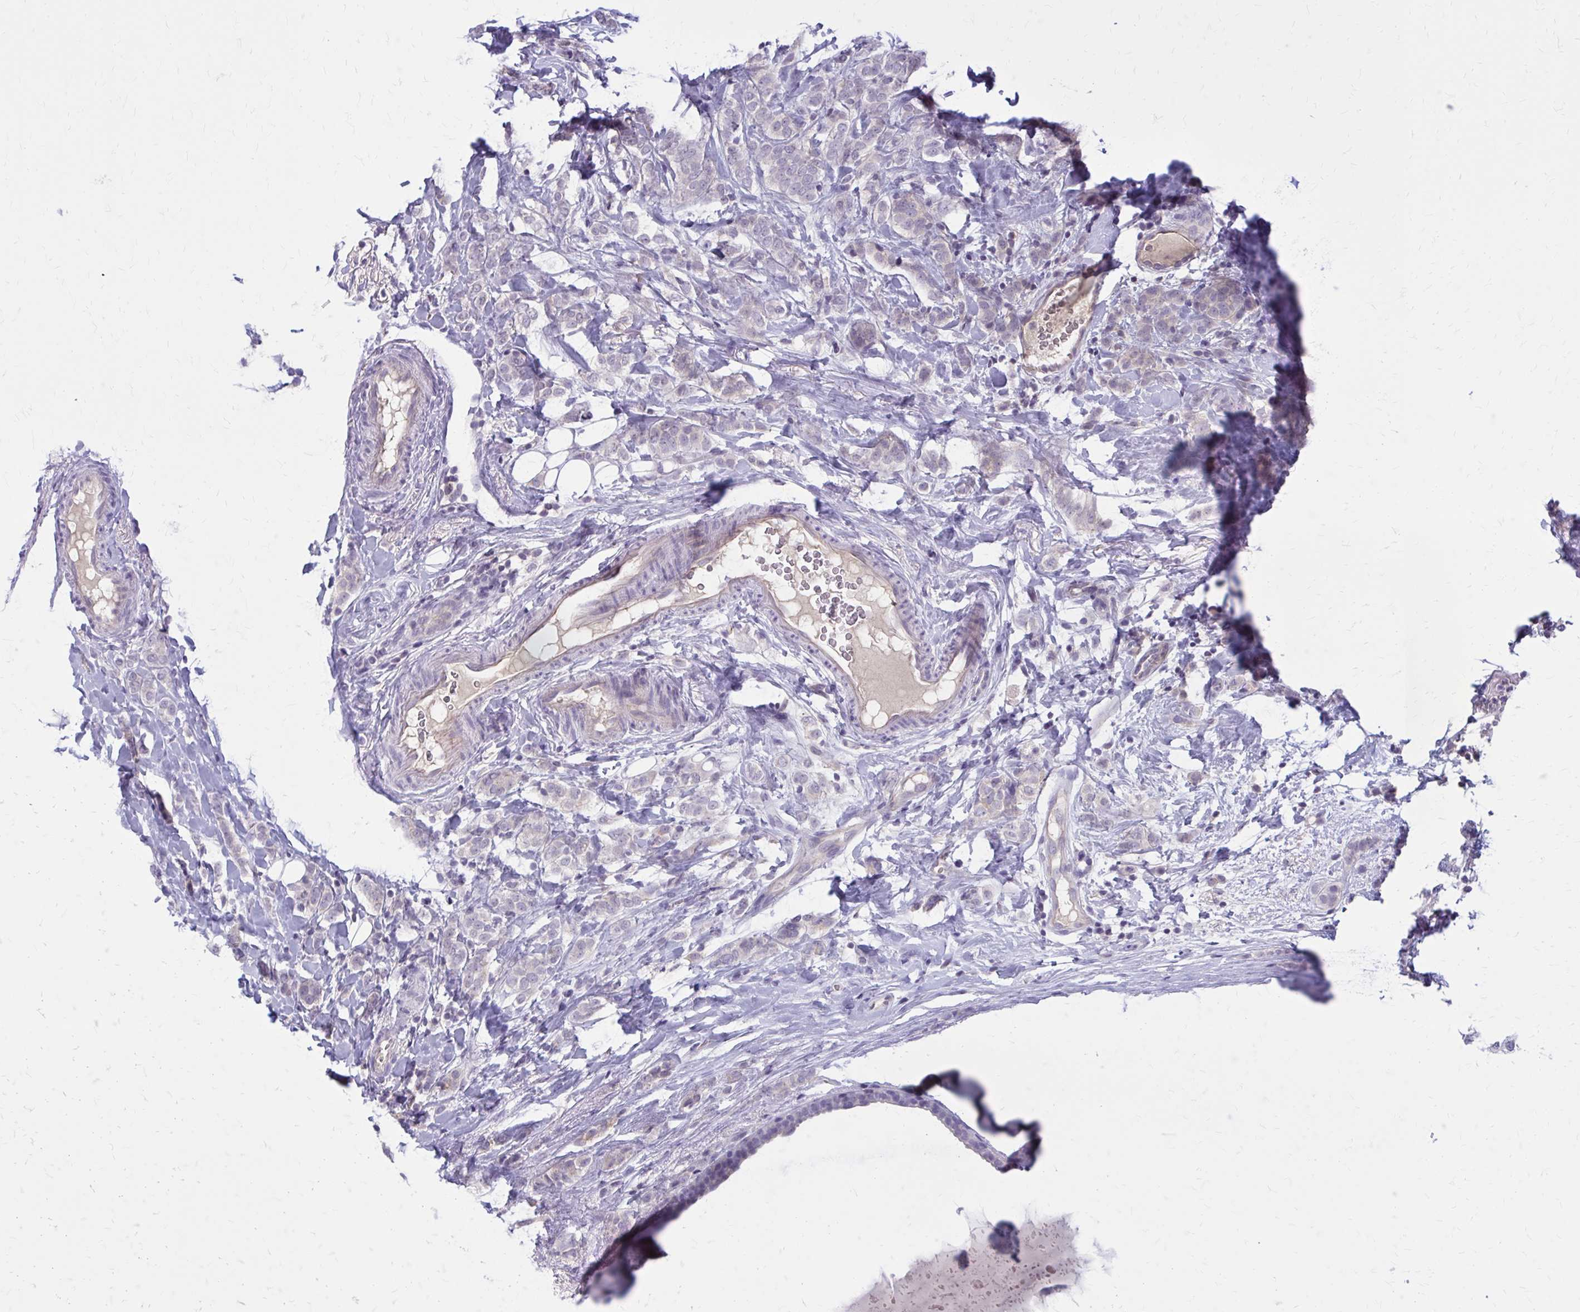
{"staining": {"intensity": "negative", "quantity": "none", "location": "none"}, "tissue": "breast cancer", "cell_type": "Tumor cells", "image_type": "cancer", "snomed": [{"axis": "morphology", "description": "Lobular carcinoma"}, {"axis": "topography", "description": "Breast"}], "caption": "Immunohistochemical staining of breast lobular carcinoma exhibits no significant staining in tumor cells. (DAB (3,3'-diaminobenzidine) IHC visualized using brightfield microscopy, high magnification).", "gene": "OR4A47", "patient": {"sex": "female", "age": 49}}